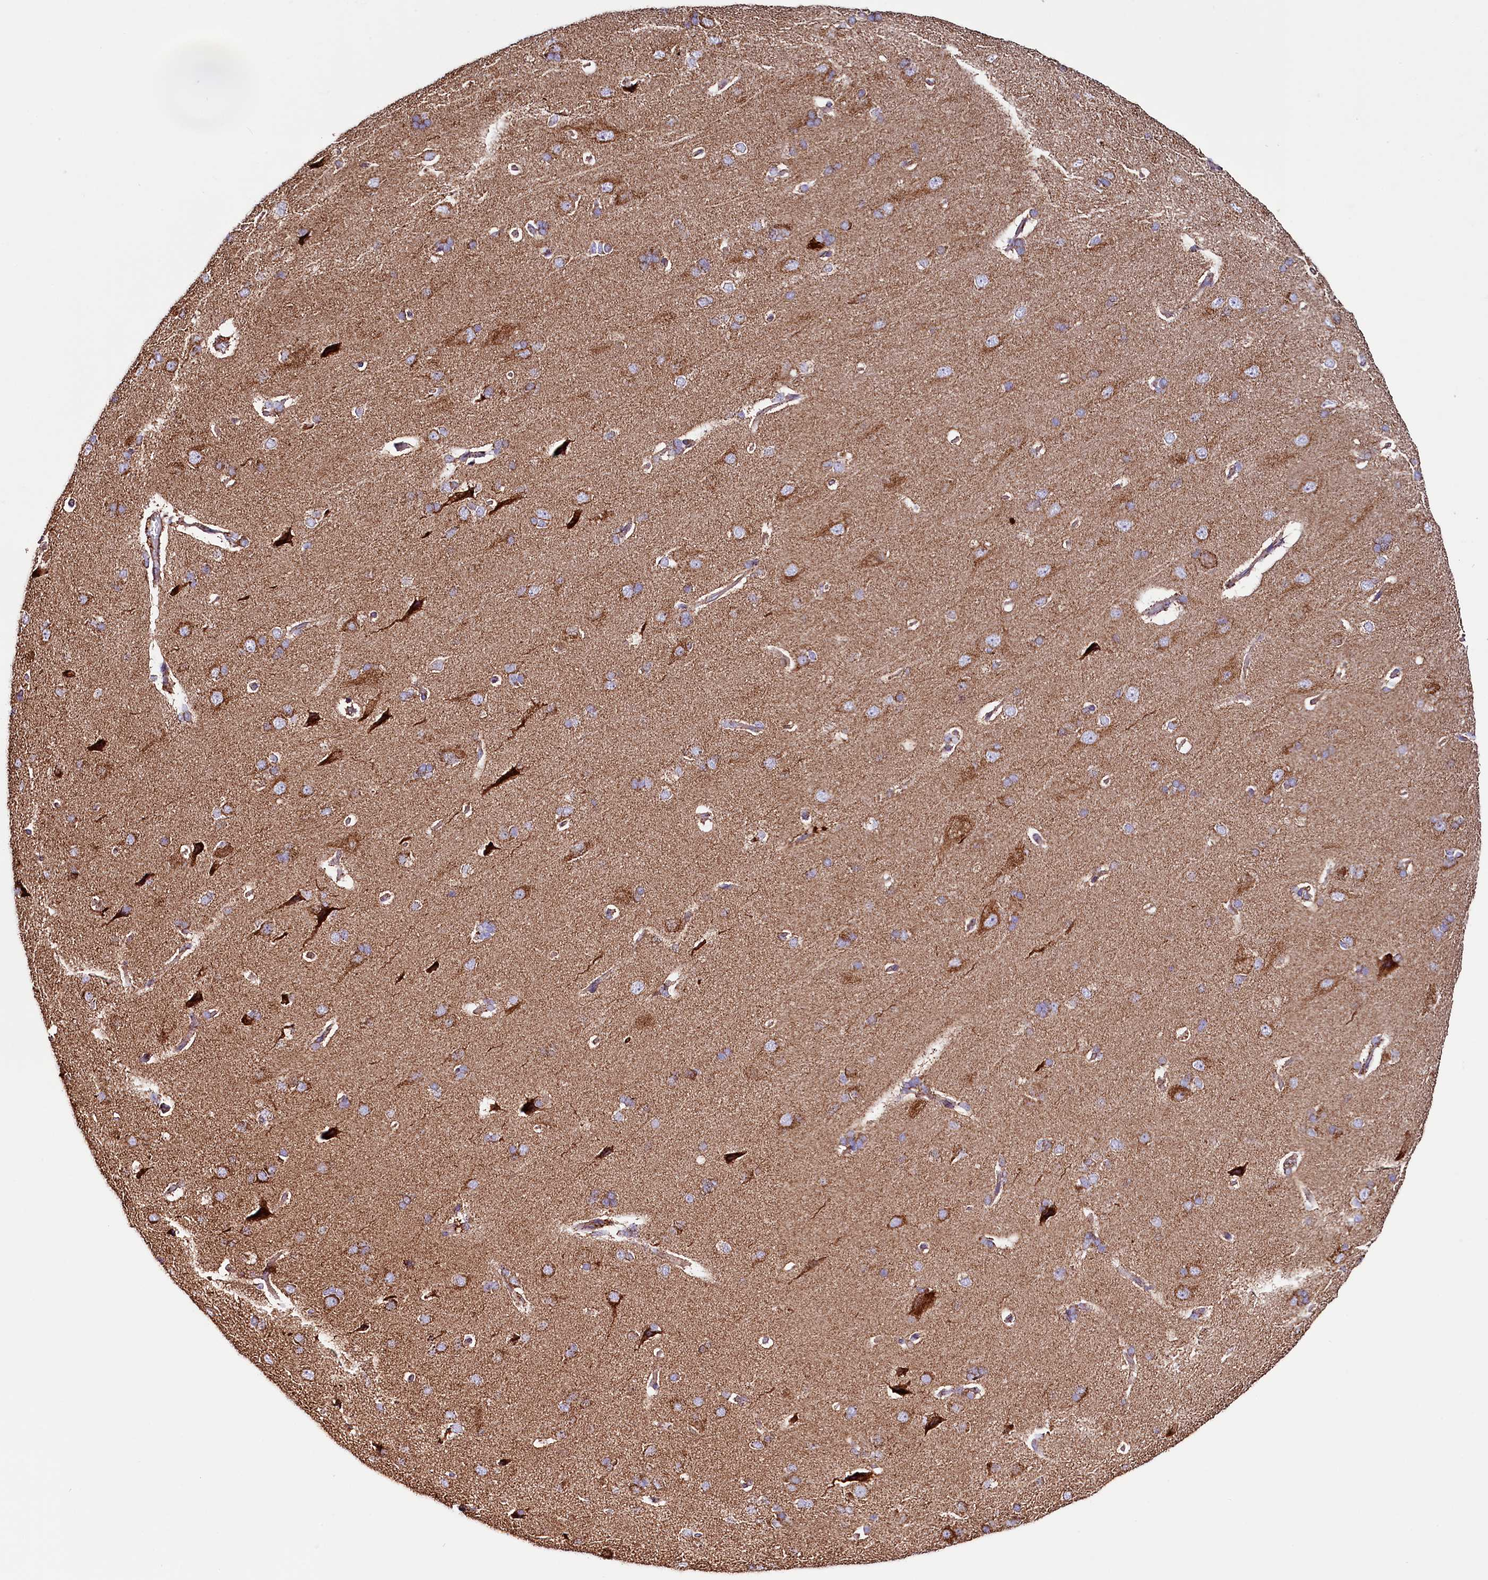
{"staining": {"intensity": "moderate", "quantity": "25%-75%", "location": "cytoplasmic/membranous"}, "tissue": "cerebral cortex", "cell_type": "Endothelial cells", "image_type": "normal", "snomed": [{"axis": "morphology", "description": "Normal tissue, NOS"}, {"axis": "topography", "description": "Cerebral cortex"}], "caption": "A high-resolution image shows immunohistochemistry staining of benign cerebral cortex, which exhibits moderate cytoplasmic/membranous staining in about 25%-75% of endothelial cells.", "gene": "APLP2", "patient": {"sex": "male", "age": 62}}